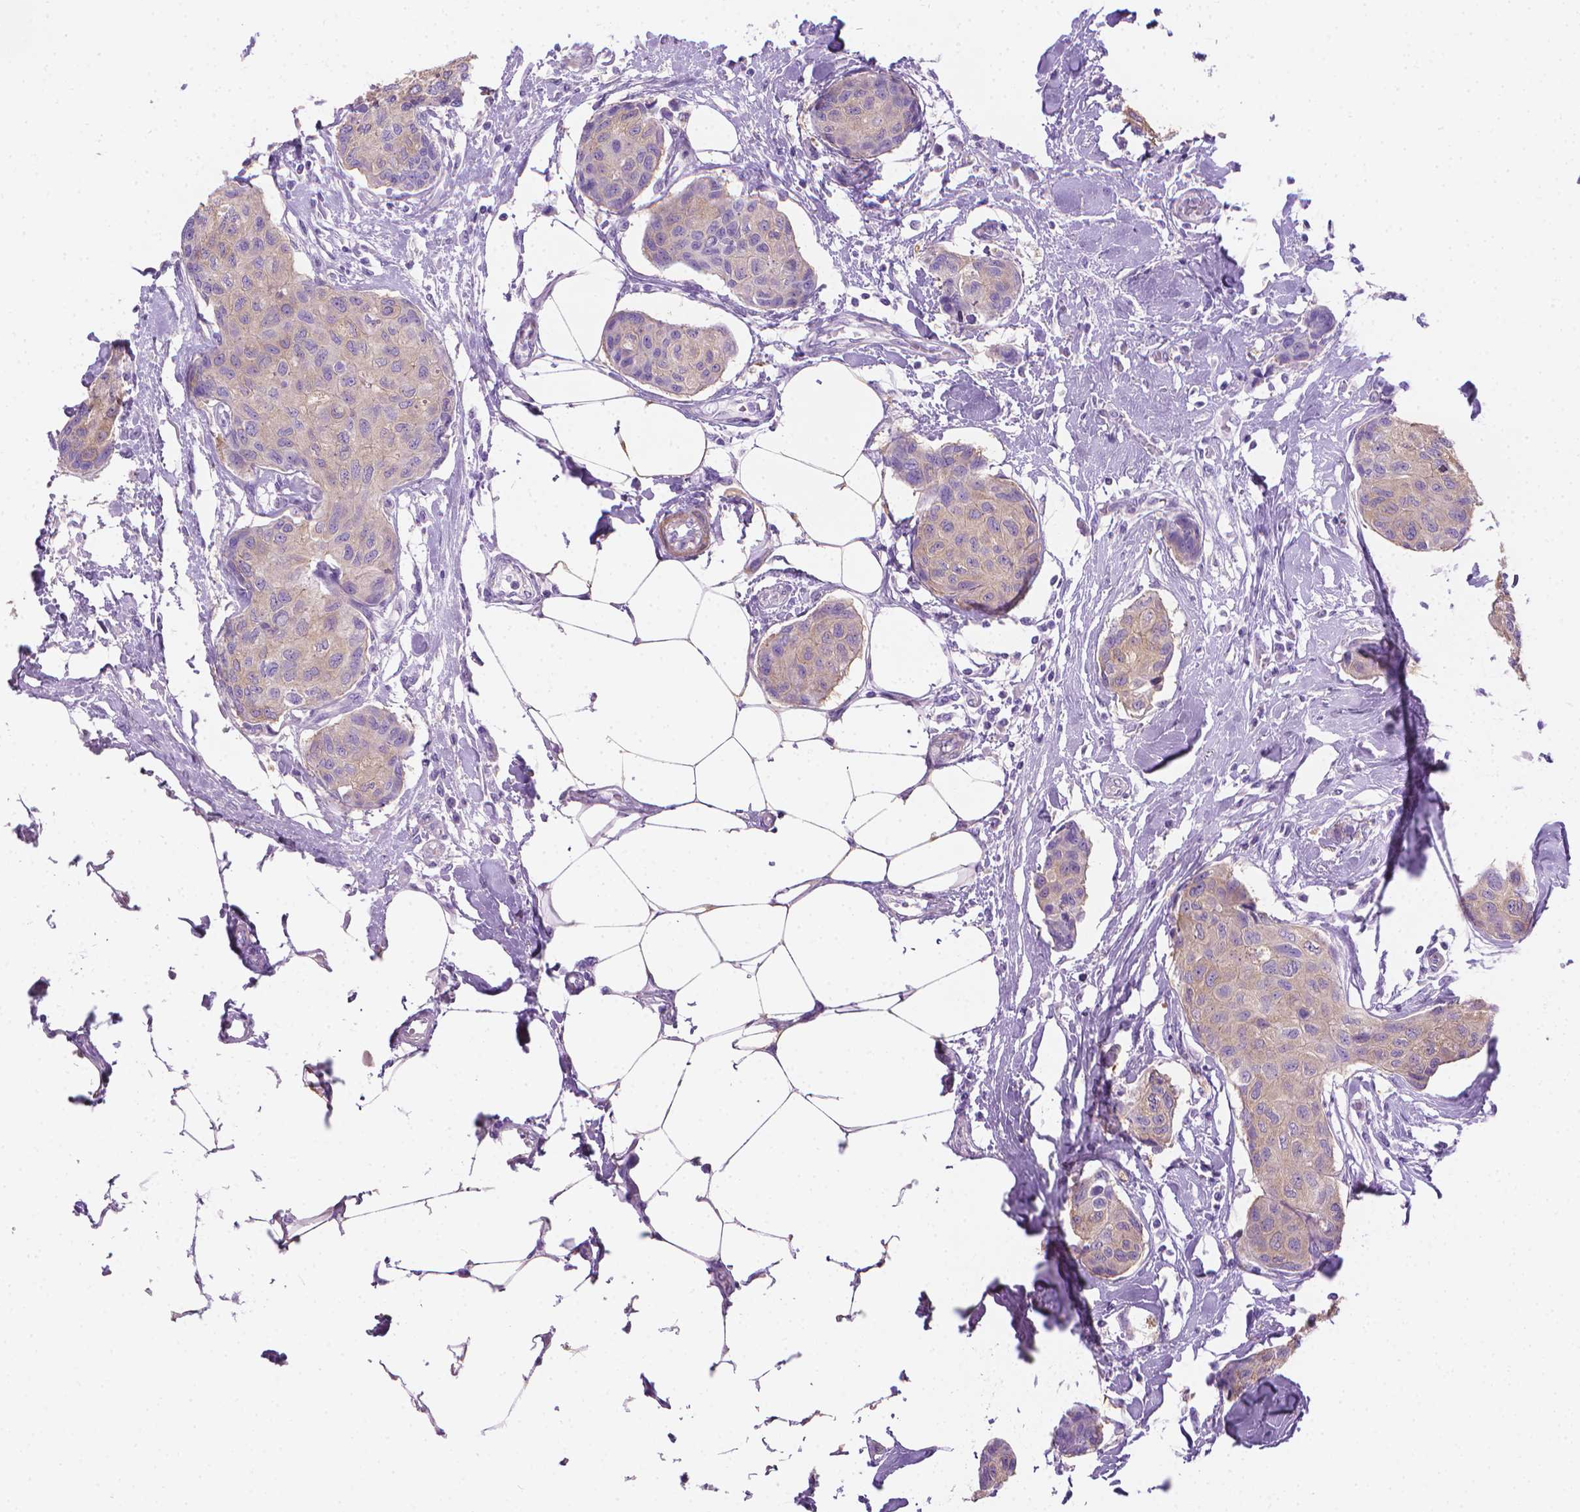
{"staining": {"intensity": "weak", "quantity": "25%-75%", "location": "cytoplasmic/membranous"}, "tissue": "breast cancer", "cell_type": "Tumor cells", "image_type": "cancer", "snomed": [{"axis": "morphology", "description": "Duct carcinoma"}, {"axis": "topography", "description": "Breast"}], "caption": "A high-resolution histopathology image shows immunohistochemistry staining of breast cancer (intraductal carcinoma), which exhibits weak cytoplasmic/membranous expression in about 25%-75% of tumor cells.", "gene": "FASN", "patient": {"sex": "female", "age": 80}}